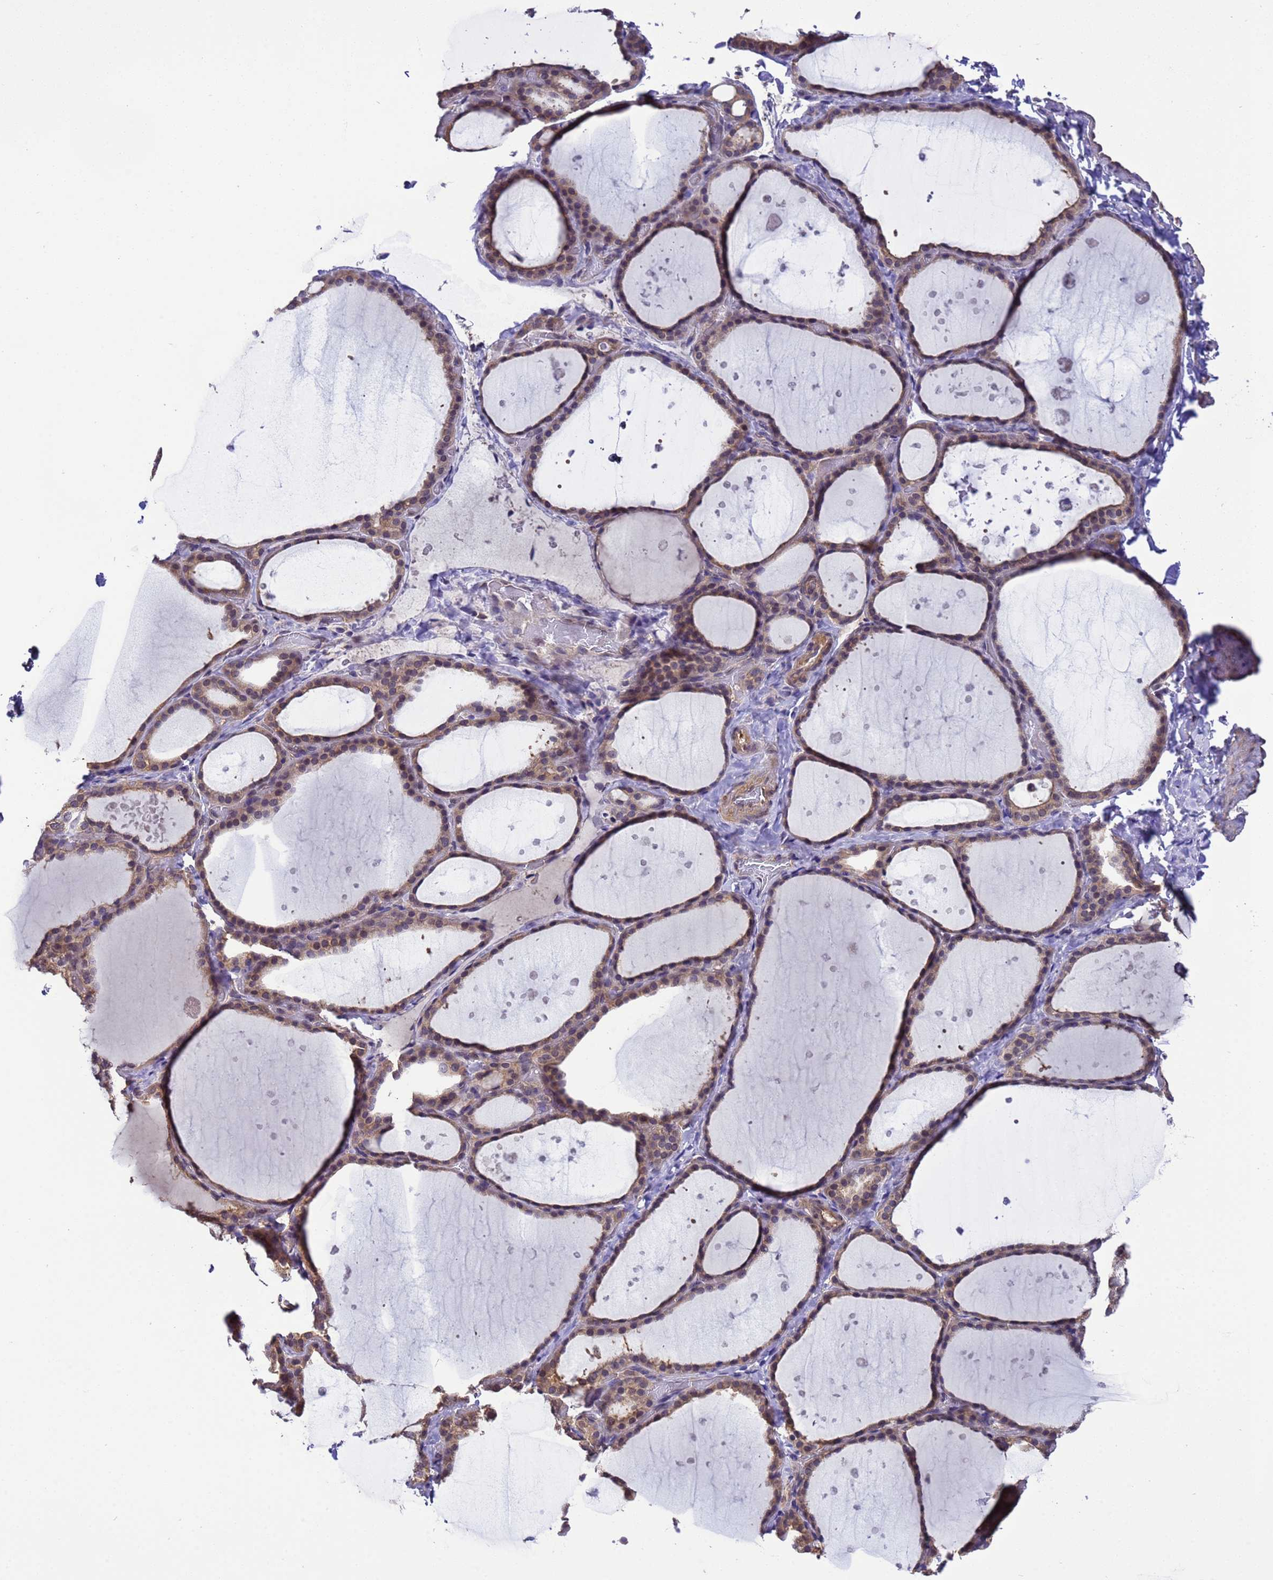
{"staining": {"intensity": "weak", "quantity": ">75%", "location": "cytoplasmic/membranous"}, "tissue": "thyroid gland", "cell_type": "Glandular cells", "image_type": "normal", "snomed": [{"axis": "morphology", "description": "Normal tissue, NOS"}, {"axis": "topography", "description": "Thyroid gland"}], "caption": "IHC image of normal thyroid gland: human thyroid gland stained using immunohistochemistry reveals low levels of weak protein expression localized specifically in the cytoplasmic/membranous of glandular cells, appearing as a cytoplasmic/membranous brown color.", "gene": "ZFP69B", "patient": {"sex": "female", "age": 44}}